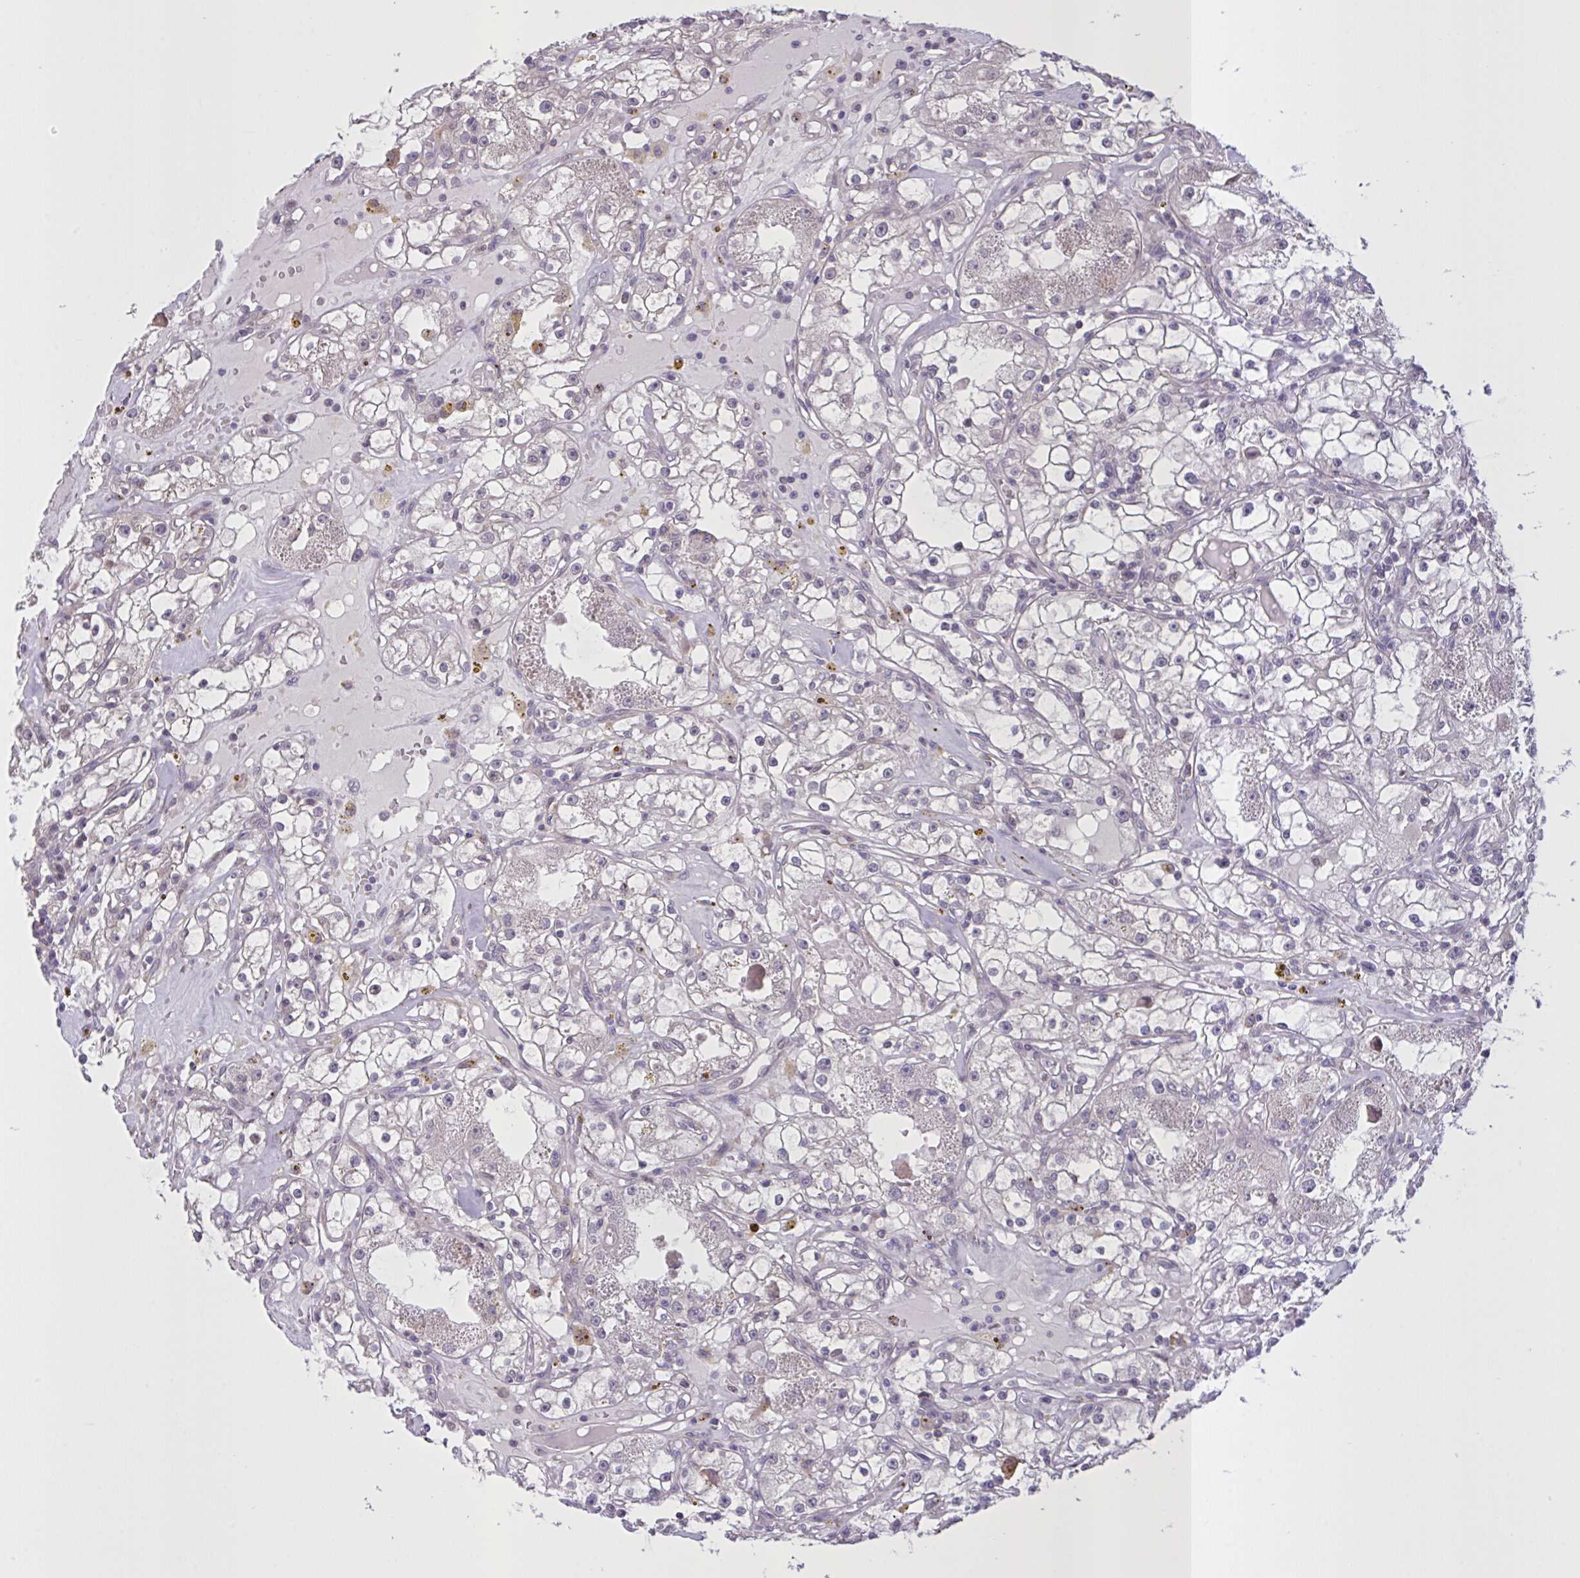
{"staining": {"intensity": "negative", "quantity": "none", "location": "none"}, "tissue": "renal cancer", "cell_type": "Tumor cells", "image_type": "cancer", "snomed": [{"axis": "morphology", "description": "Adenocarcinoma, NOS"}, {"axis": "topography", "description": "Kidney"}], "caption": "This image is of renal cancer (adenocarcinoma) stained with IHC to label a protein in brown with the nuclei are counter-stained blue. There is no positivity in tumor cells.", "gene": "MRGPRX2", "patient": {"sex": "male", "age": 56}}